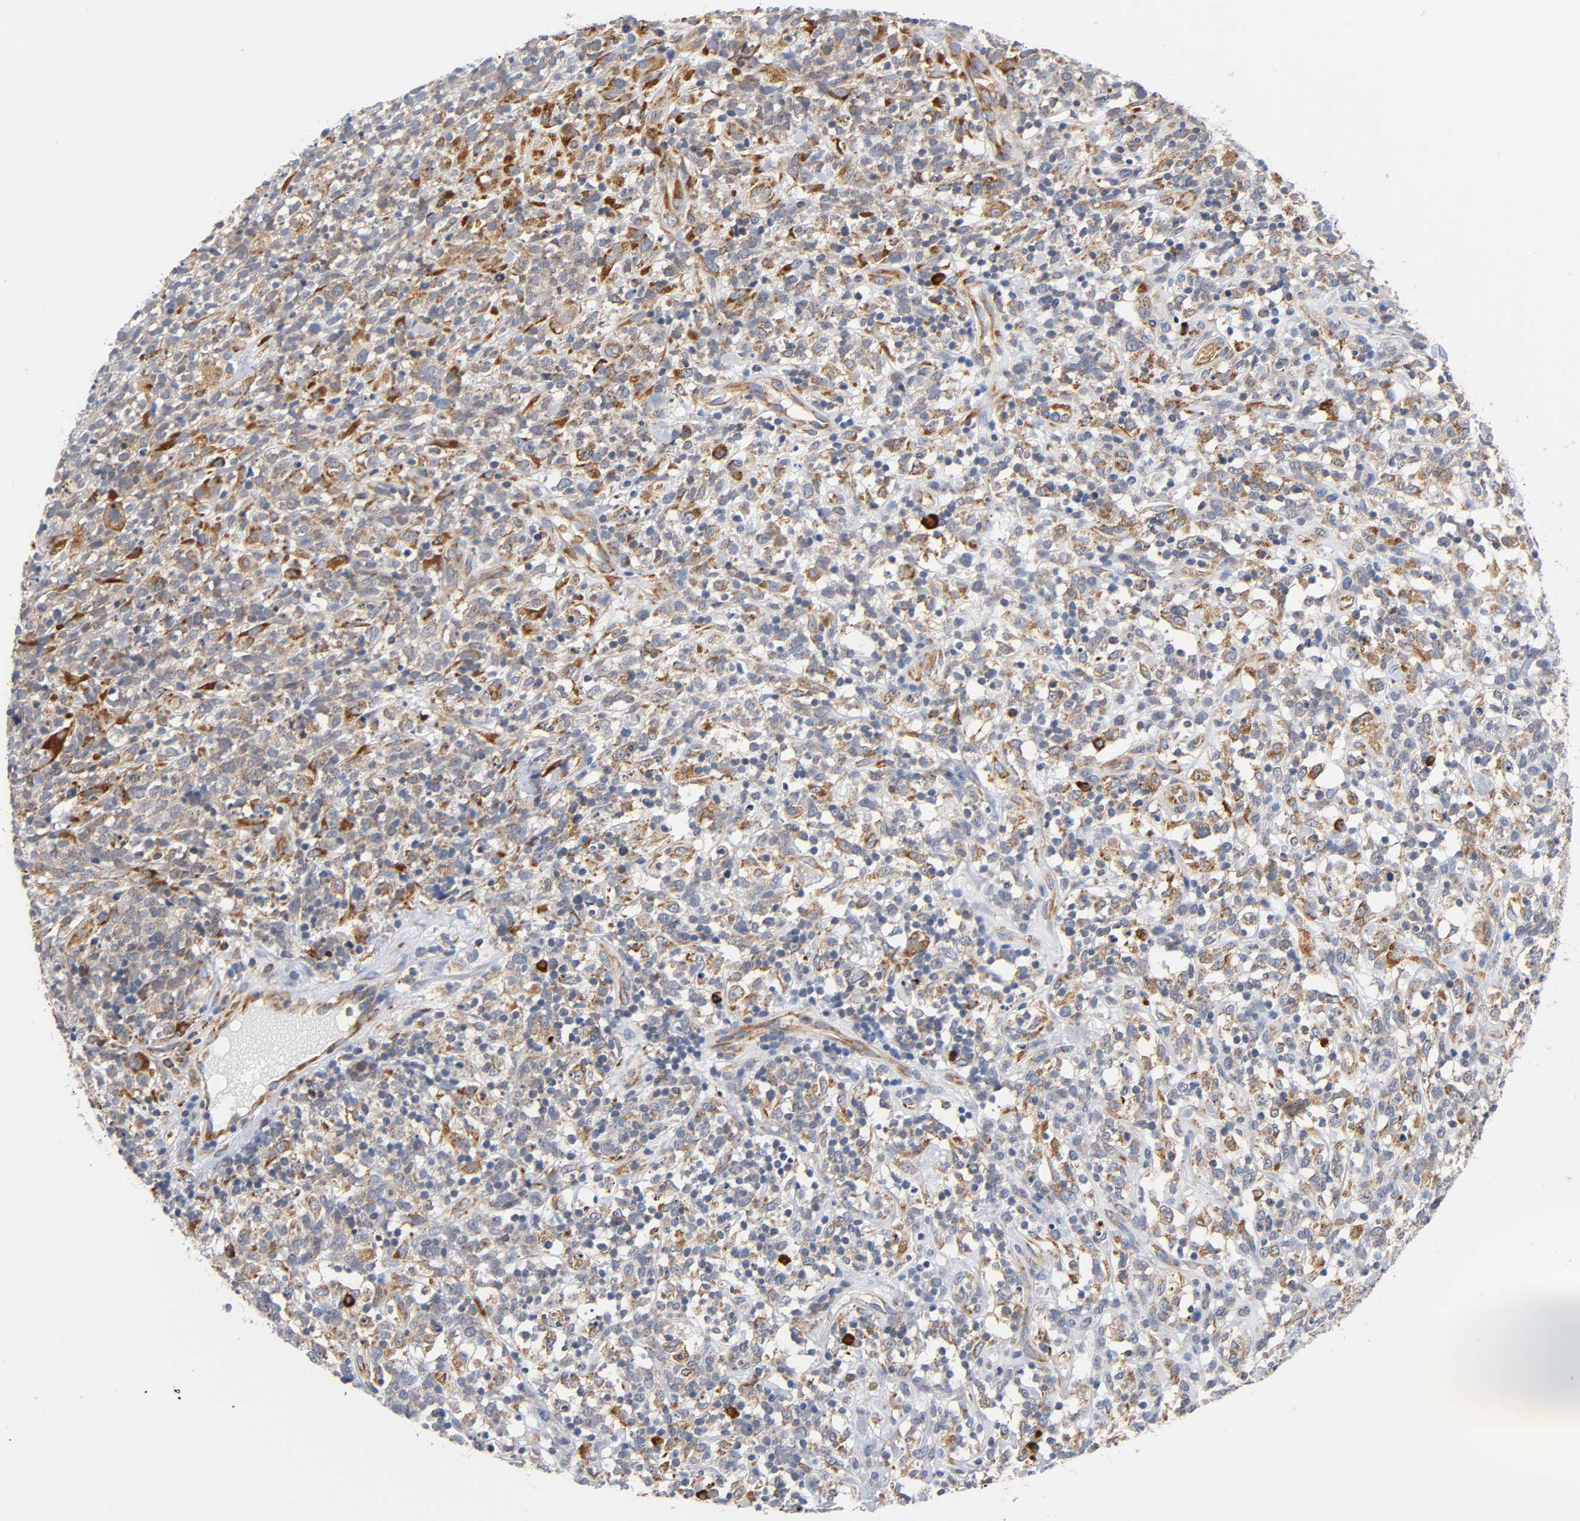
{"staining": {"intensity": "moderate", "quantity": "25%-75%", "location": "cytoplasmic/membranous"}, "tissue": "lymphoma", "cell_type": "Tumor cells", "image_type": "cancer", "snomed": [{"axis": "morphology", "description": "Malignant lymphoma, non-Hodgkin's type, High grade"}, {"axis": "topography", "description": "Lymph node"}], "caption": "High-grade malignant lymphoma, non-Hodgkin's type tissue exhibits moderate cytoplasmic/membranous positivity in about 25%-75% of tumor cells The staining was performed using DAB, with brown indicating positive protein expression. Nuclei are stained blue with hematoxylin.", "gene": "UCKL1", "patient": {"sex": "female", "age": 73}}